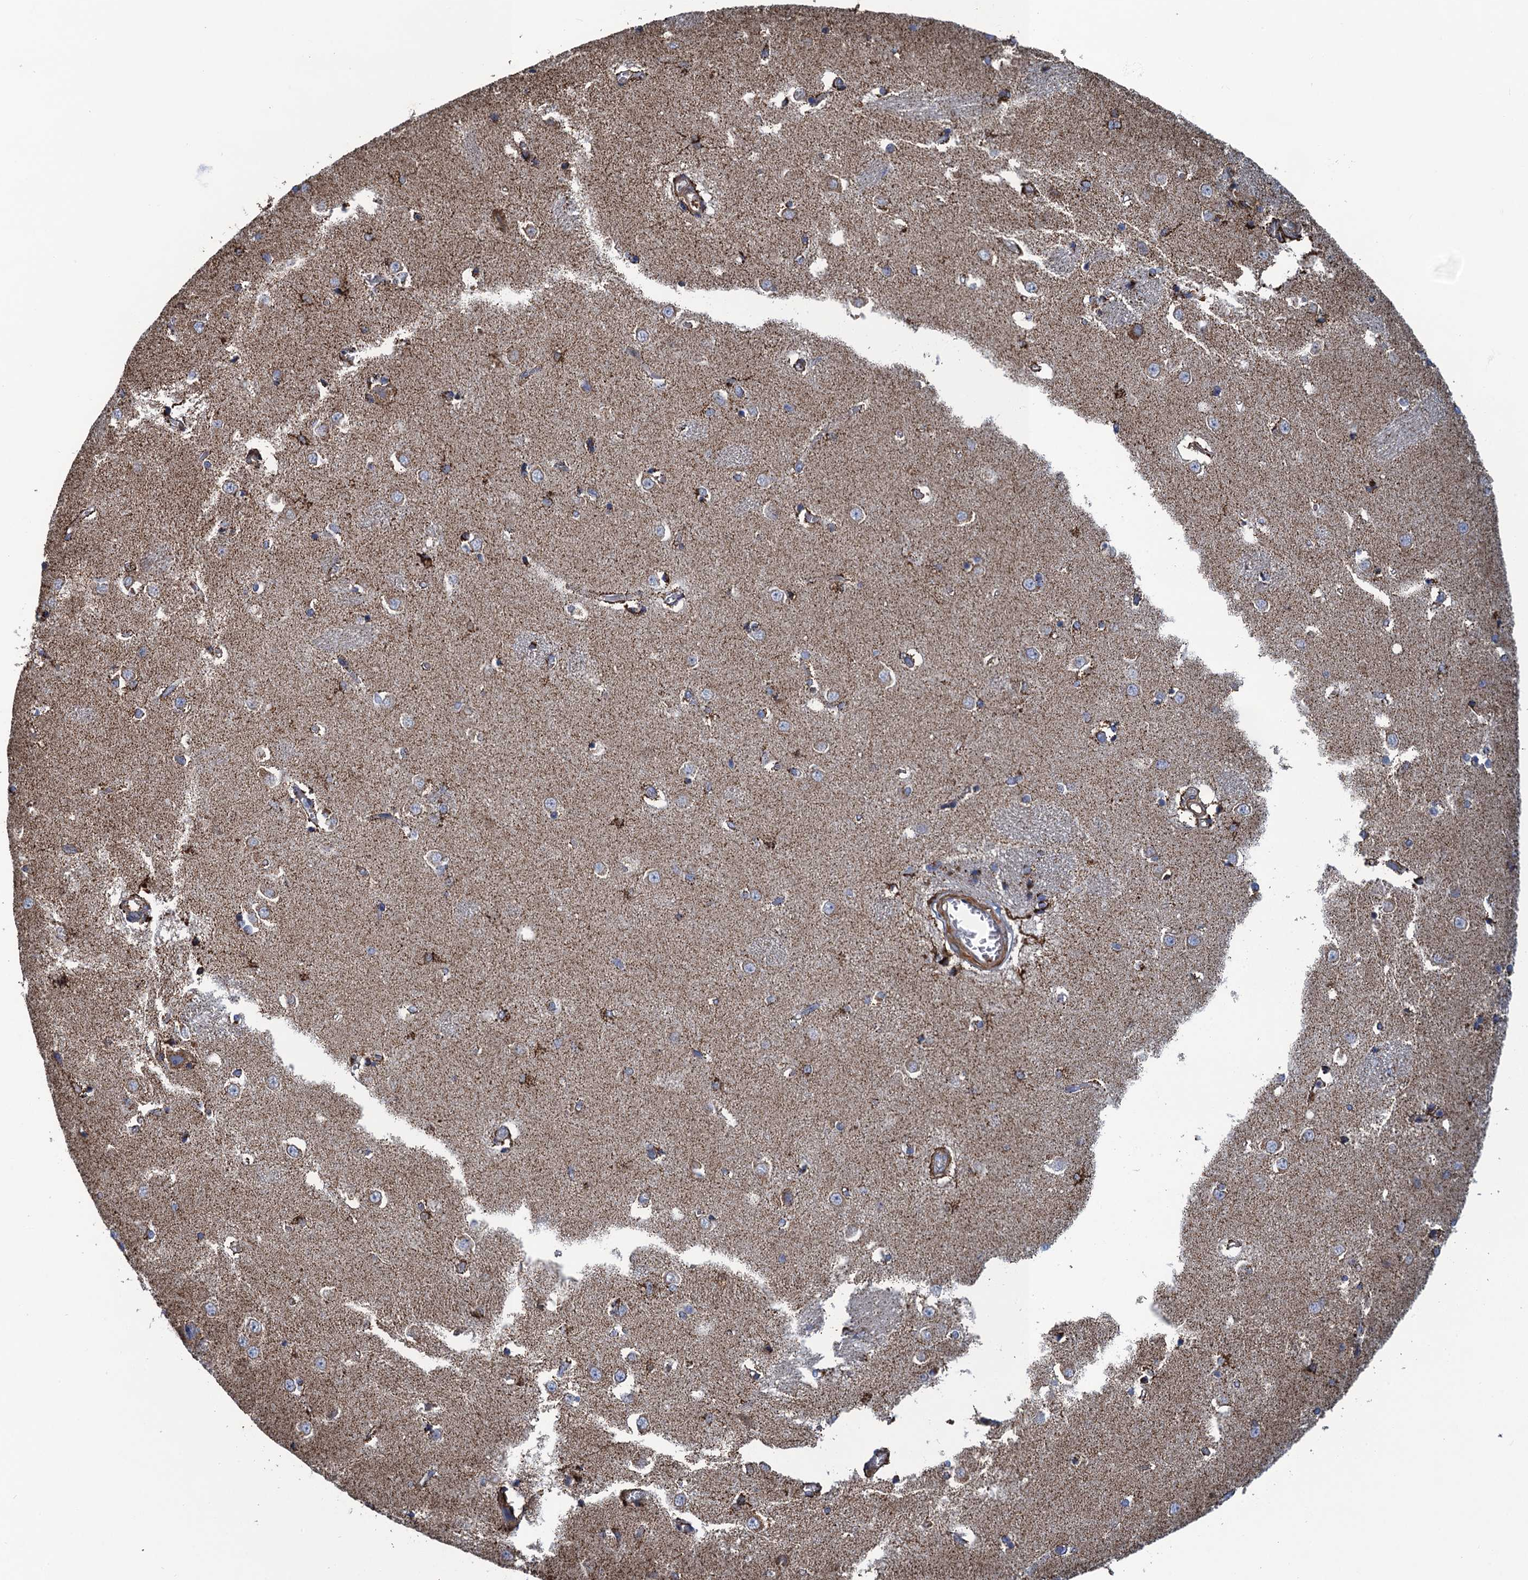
{"staining": {"intensity": "moderate", "quantity": "25%-75%", "location": "cytoplasmic/membranous"}, "tissue": "caudate", "cell_type": "Glial cells", "image_type": "normal", "snomed": [{"axis": "morphology", "description": "Normal tissue, NOS"}, {"axis": "topography", "description": "Lateral ventricle wall"}], "caption": "Caudate stained with immunohistochemistry (IHC) exhibits moderate cytoplasmic/membranous expression in about 25%-75% of glial cells. Immunohistochemistry stains the protein of interest in brown and the nuclei are stained blue.", "gene": "ENSG00000260643", "patient": {"sex": "male", "age": 37}}